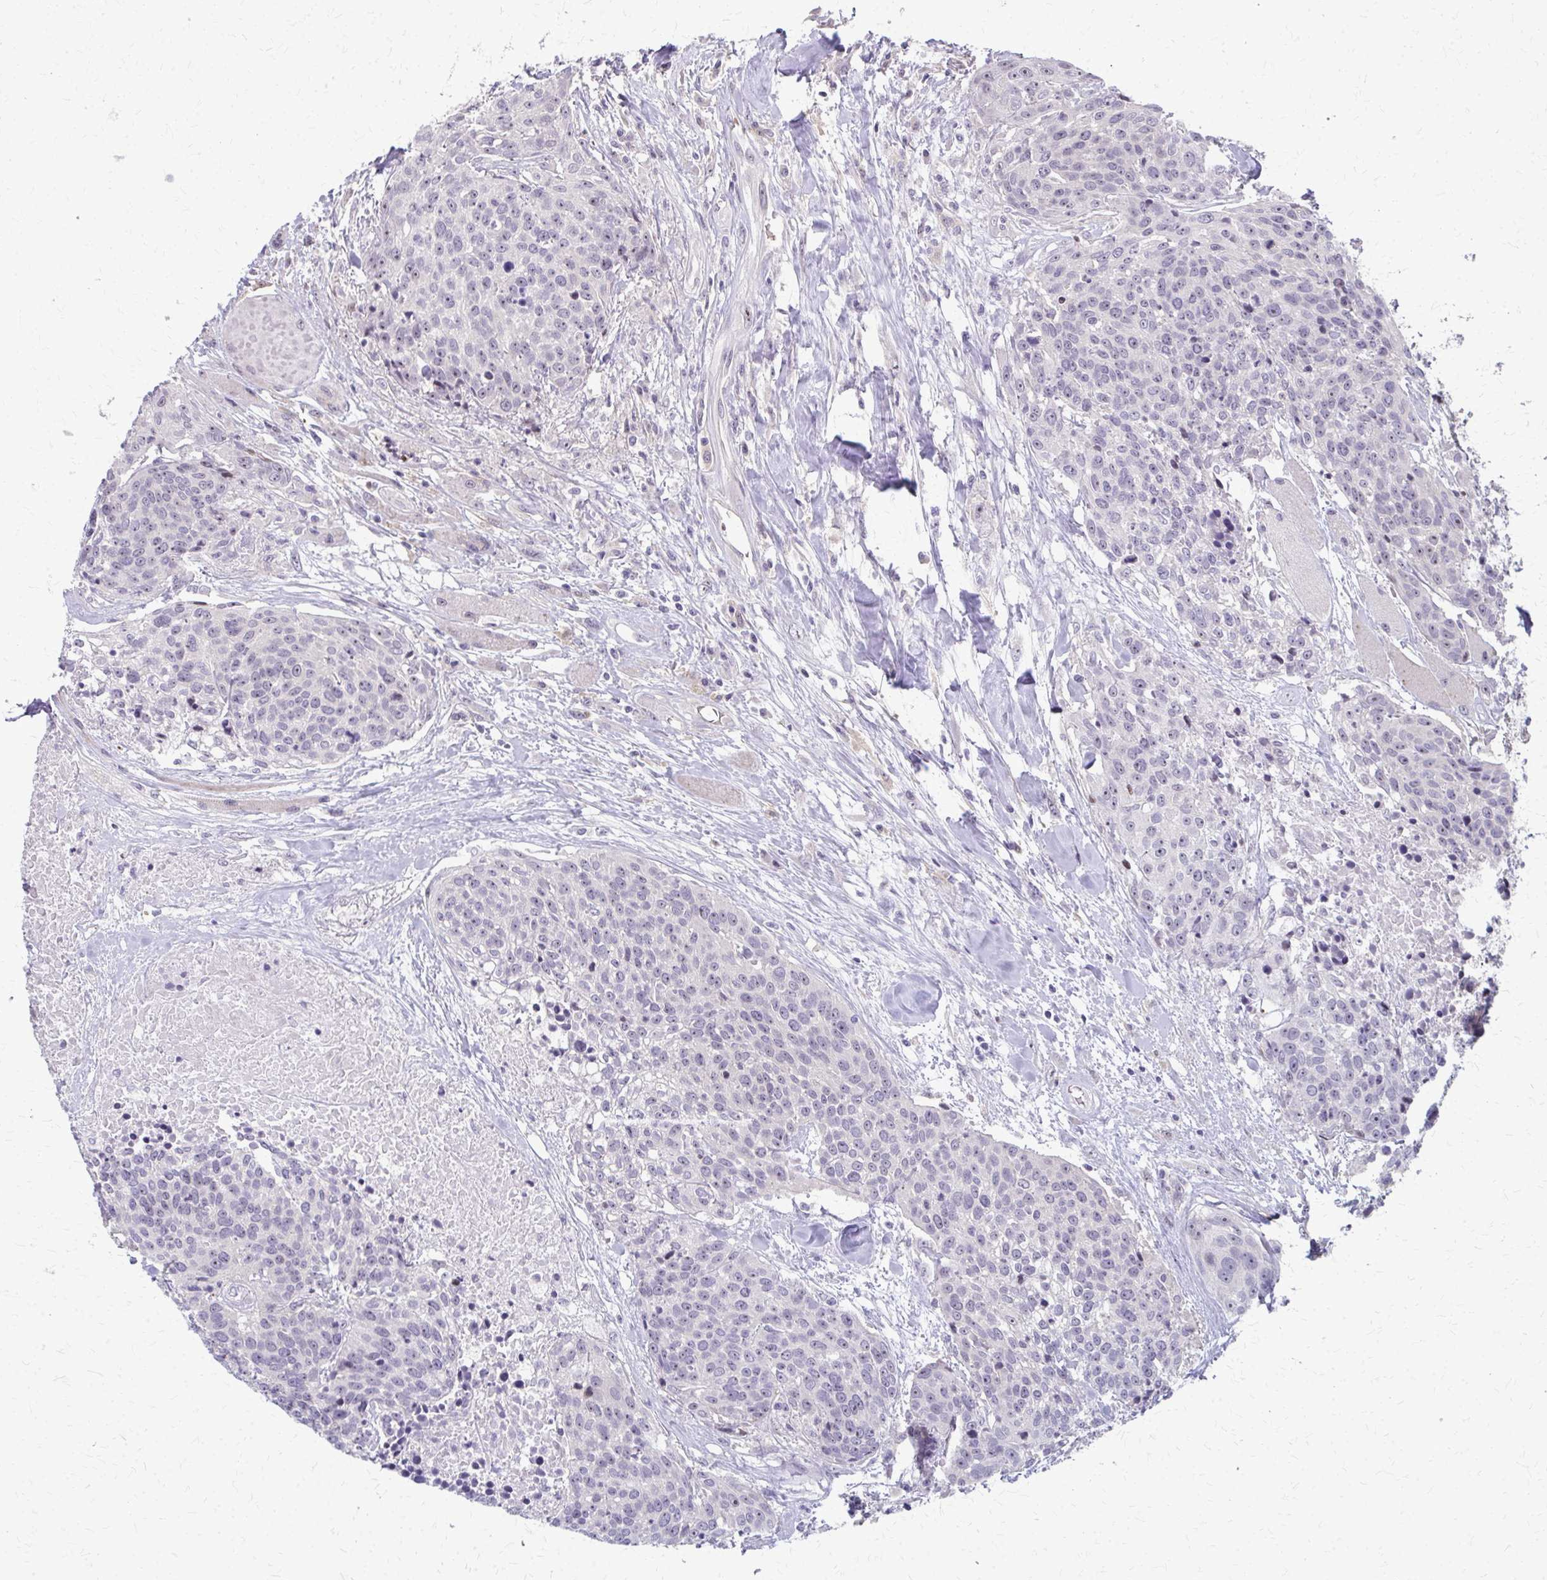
{"staining": {"intensity": "negative", "quantity": "none", "location": "none"}, "tissue": "head and neck cancer", "cell_type": "Tumor cells", "image_type": "cancer", "snomed": [{"axis": "morphology", "description": "Squamous cell carcinoma, NOS"}, {"axis": "topography", "description": "Oral tissue"}, {"axis": "topography", "description": "Head-Neck"}], "caption": "This is a histopathology image of immunohistochemistry staining of head and neck cancer, which shows no staining in tumor cells. (Stains: DAB (3,3'-diaminobenzidine) immunohistochemistry with hematoxylin counter stain, Microscopy: brightfield microscopy at high magnification).", "gene": "NUDT16", "patient": {"sex": "male", "age": 64}}